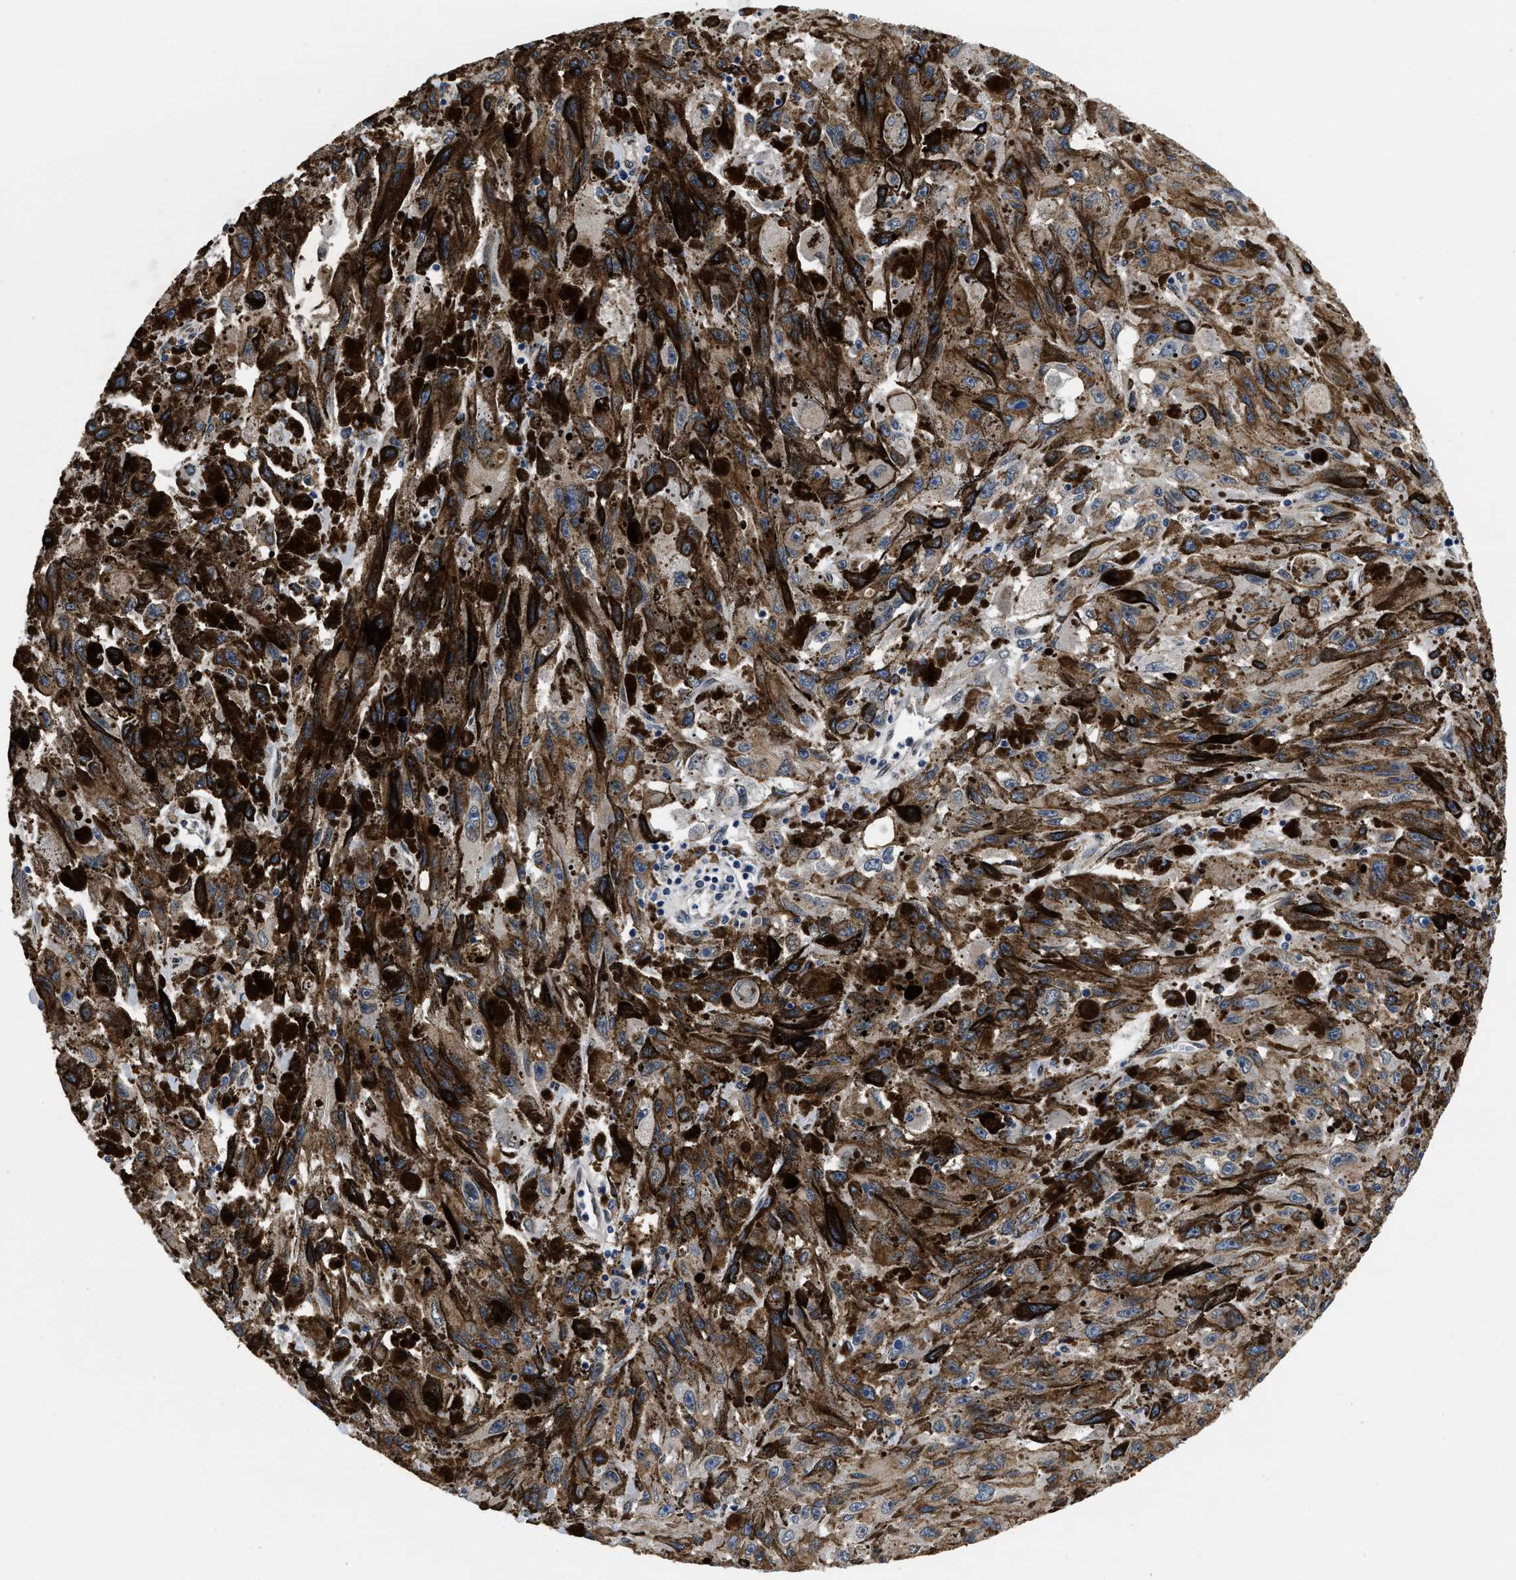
{"staining": {"intensity": "negative", "quantity": "none", "location": "none"}, "tissue": "melanoma", "cell_type": "Tumor cells", "image_type": "cancer", "snomed": [{"axis": "morphology", "description": "Malignant melanoma, NOS"}, {"axis": "topography", "description": "Skin"}], "caption": "Histopathology image shows no significant protein positivity in tumor cells of melanoma.", "gene": "SNX10", "patient": {"sex": "female", "age": 104}}